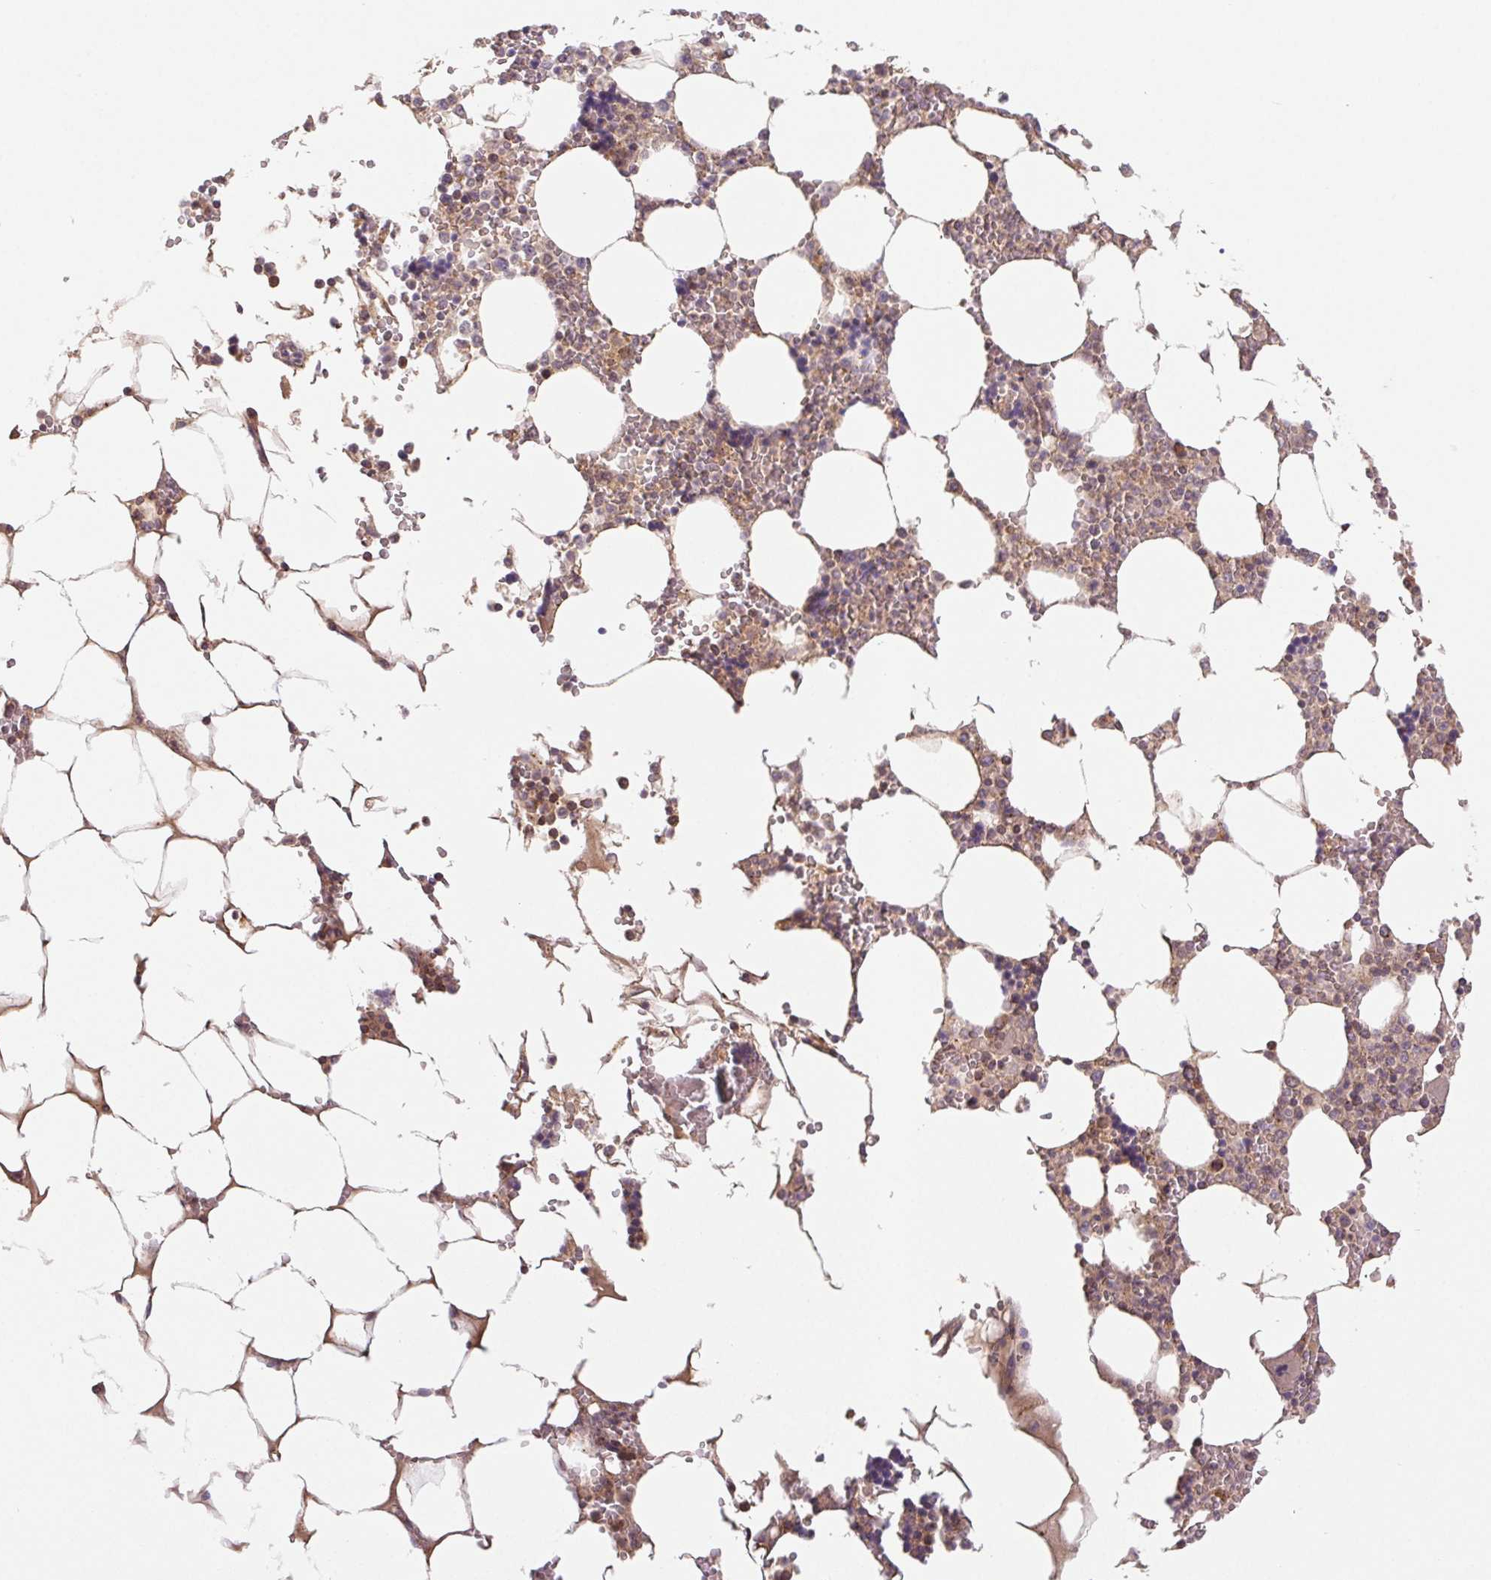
{"staining": {"intensity": "moderate", "quantity": "<25%", "location": "cytoplasmic/membranous"}, "tissue": "bone marrow", "cell_type": "Hematopoietic cells", "image_type": "normal", "snomed": [{"axis": "morphology", "description": "Normal tissue, NOS"}, {"axis": "topography", "description": "Bone marrow"}], "caption": "A high-resolution image shows immunohistochemistry (IHC) staining of unremarkable bone marrow, which shows moderate cytoplasmic/membranous positivity in approximately <25% of hematopoietic cells. Nuclei are stained in blue.", "gene": "MTHFD1L", "patient": {"sex": "male", "age": 64}}